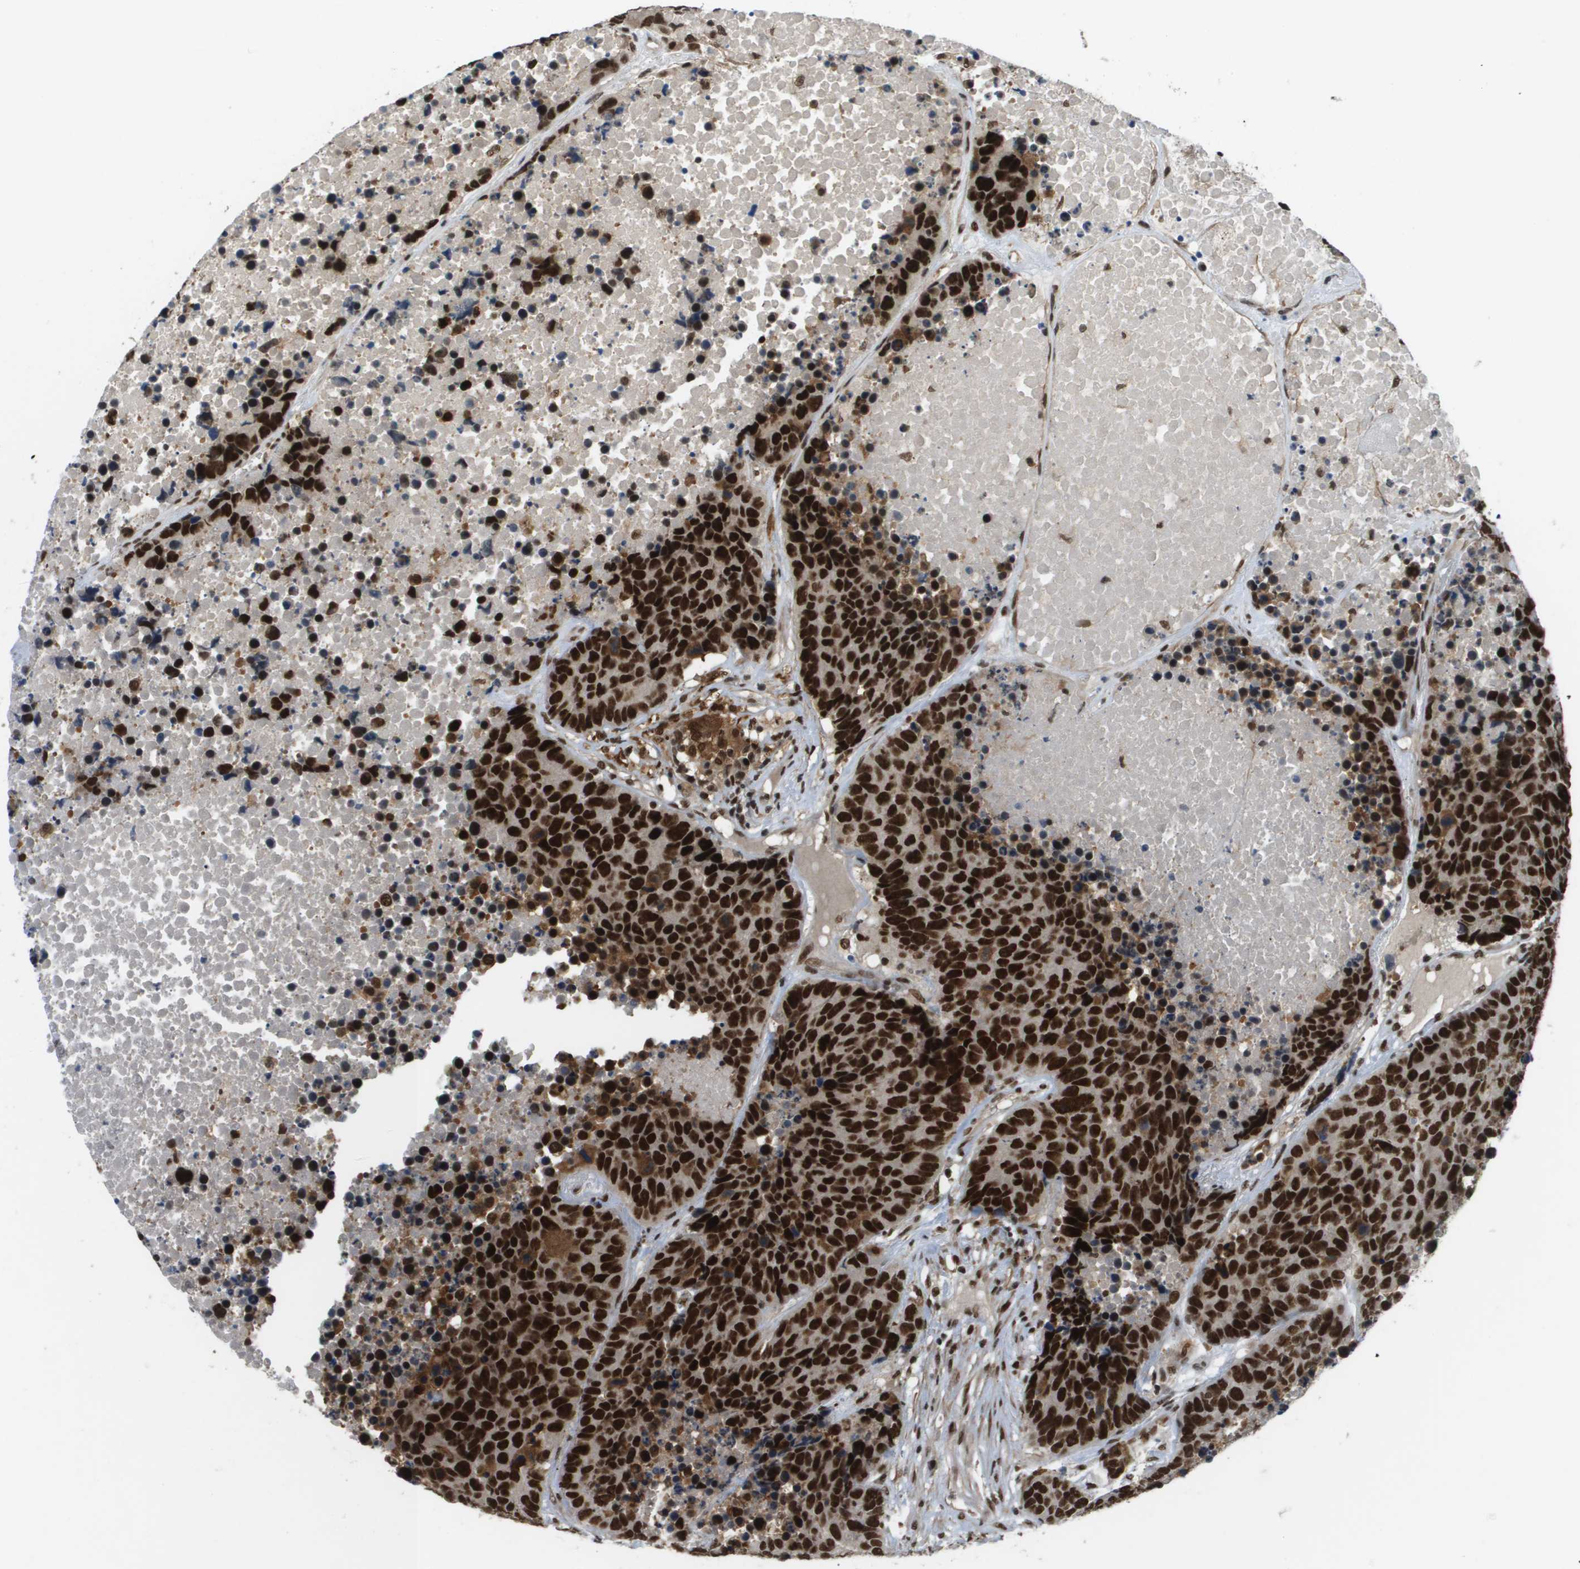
{"staining": {"intensity": "strong", "quantity": ">75%", "location": "nuclear"}, "tissue": "carcinoid", "cell_type": "Tumor cells", "image_type": "cancer", "snomed": [{"axis": "morphology", "description": "Carcinoid, malignant, NOS"}, {"axis": "topography", "description": "Lung"}], "caption": "Protein positivity by IHC displays strong nuclear positivity in about >75% of tumor cells in carcinoid (malignant). The protein of interest is shown in brown color, while the nuclei are stained blue.", "gene": "PRCC", "patient": {"sex": "male", "age": 60}}